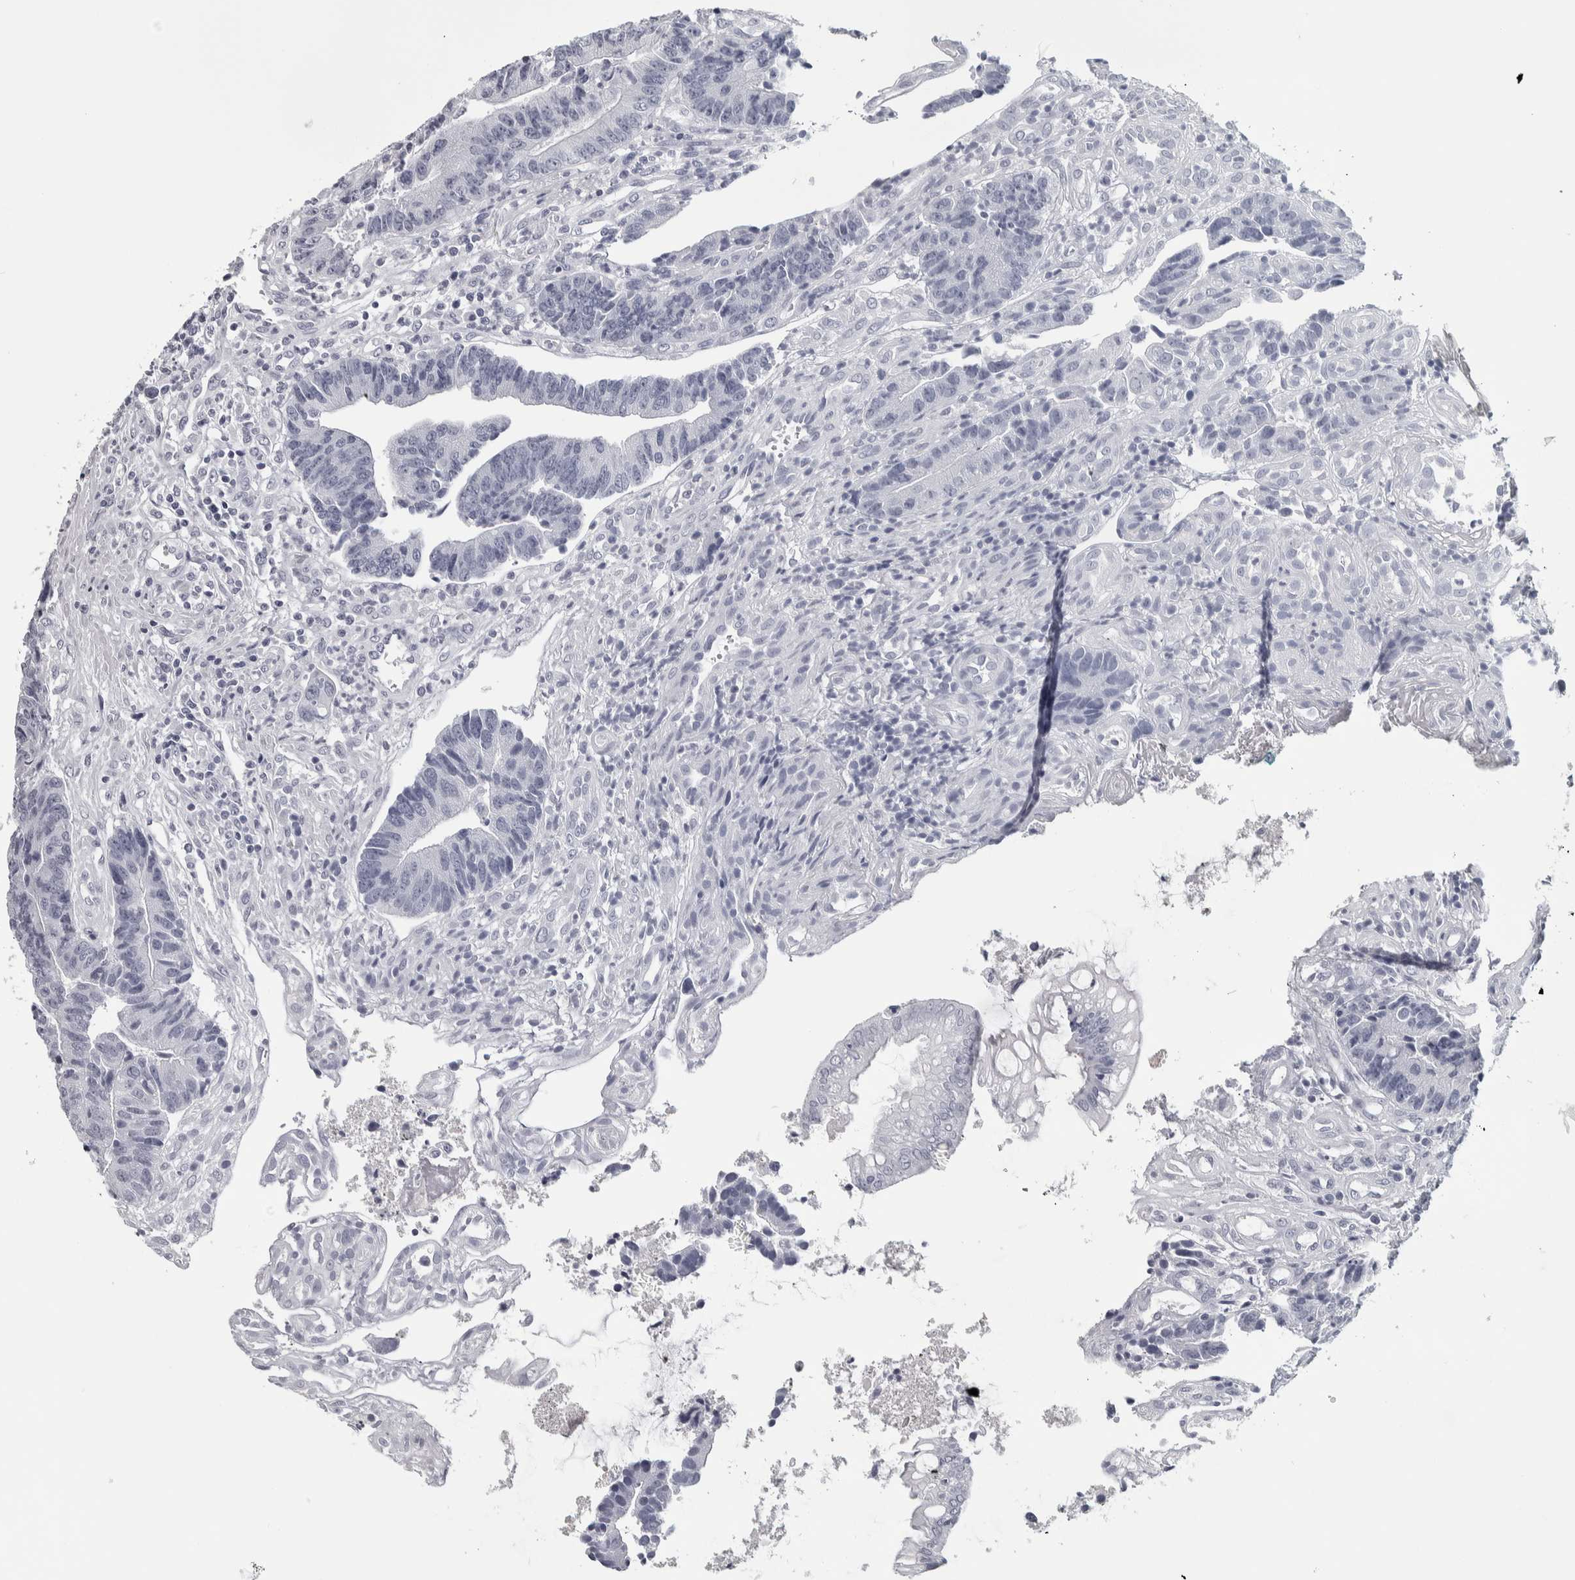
{"staining": {"intensity": "negative", "quantity": "none", "location": "none"}, "tissue": "colorectal cancer", "cell_type": "Tumor cells", "image_type": "cancer", "snomed": [{"axis": "morphology", "description": "Adenocarcinoma, NOS"}, {"axis": "topography", "description": "Rectum"}], "caption": "This is an immunohistochemistry micrograph of human colorectal cancer (adenocarcinoma). There is no expression in tumor cells.", "gene": "NECAB1", "patient": {"sex": "male", "age": 84}}